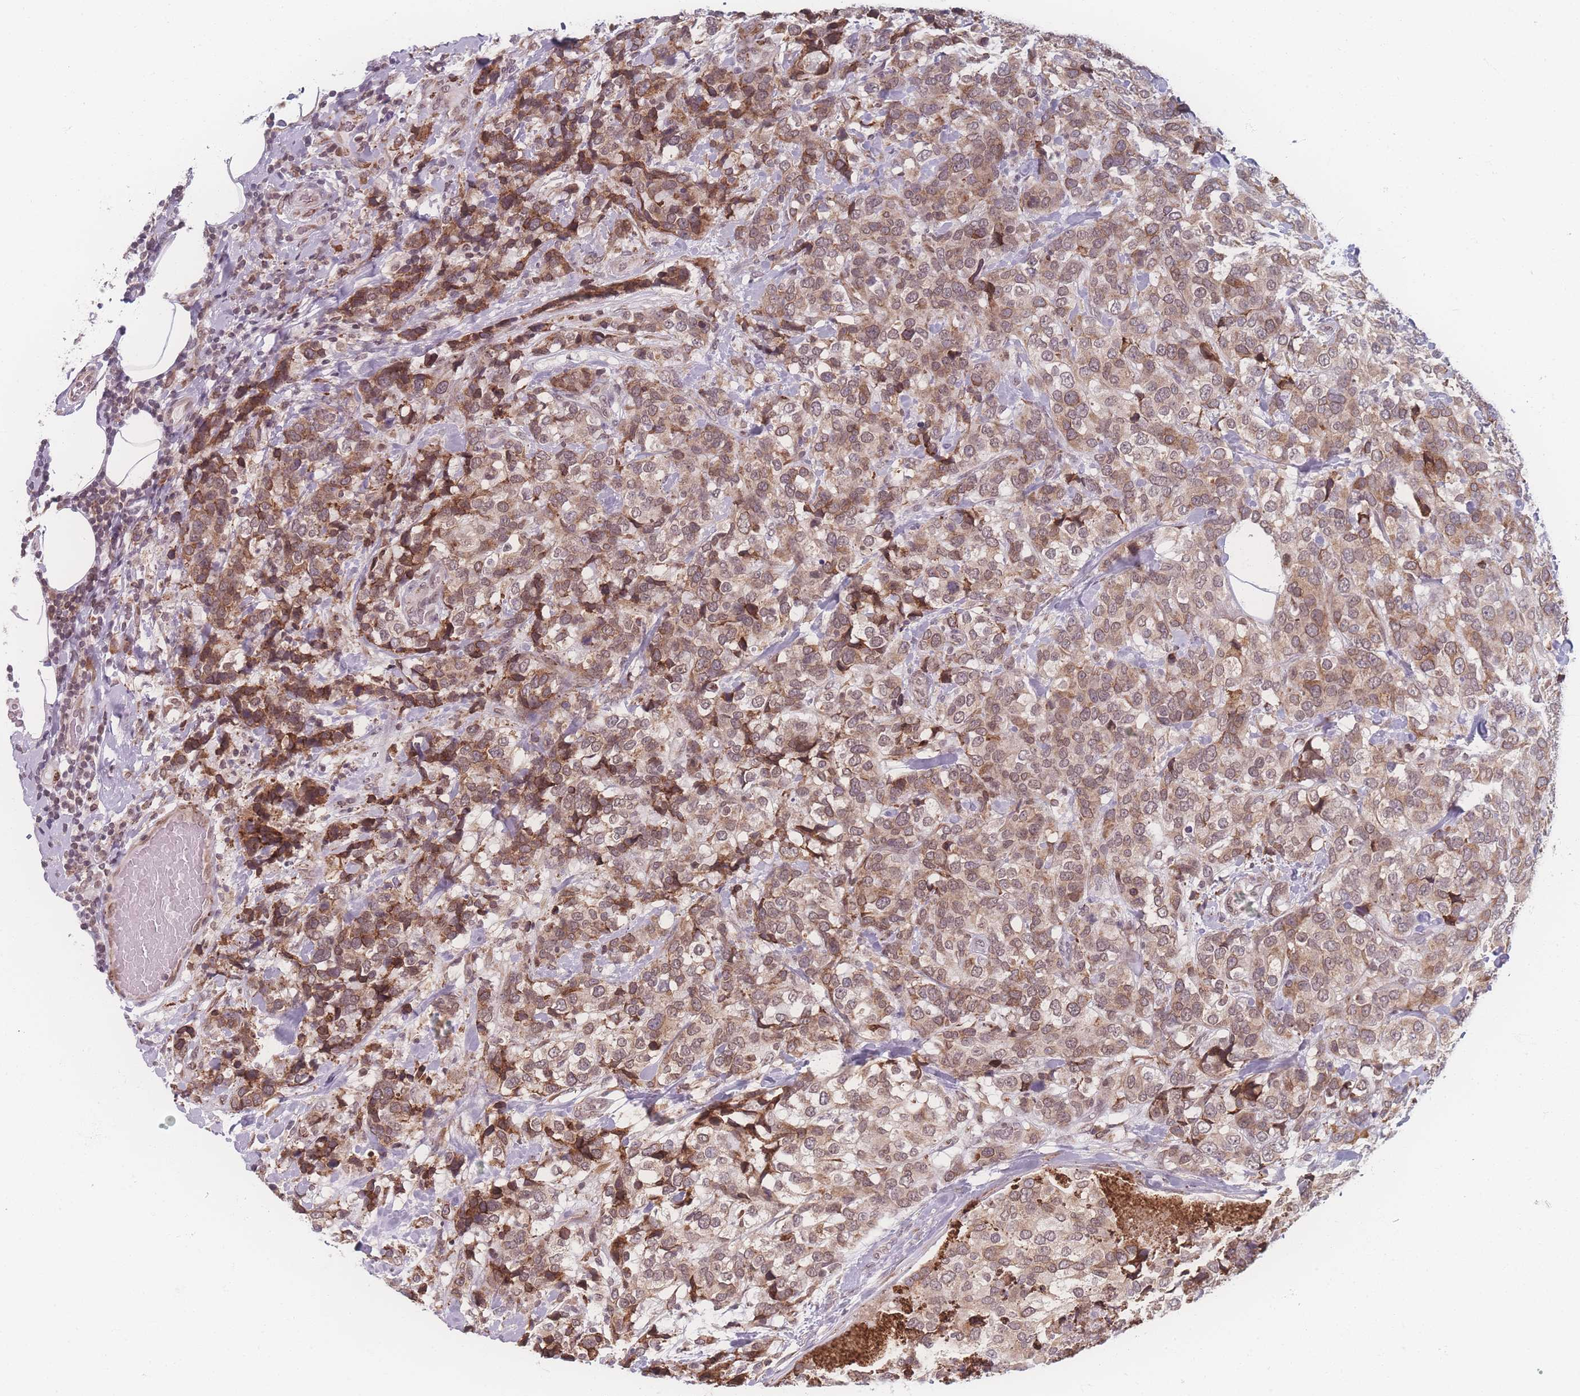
{"staining": {"intensity": "moderate", "quantity": ">75%", "location": "cytoplasmic/membranous,nuclear"}, "tissue": "breast cancer", "cell_type": "Tumor cells", "image_type": "cancer", "snomed": [{"axis": "morphology", "description": "Lobular carcinoma"}, {"axis": "topography", "description": "Breast"}], "caption": "Breast cancer (lobular carcinoma) stained for a protein (brown) displays moderate cytoplasmic/membranous and nuclear positive expression in about >75% of tumor cells.", "gene": "ZC3H13", "patient": {"sex": "female", "age": 59}}